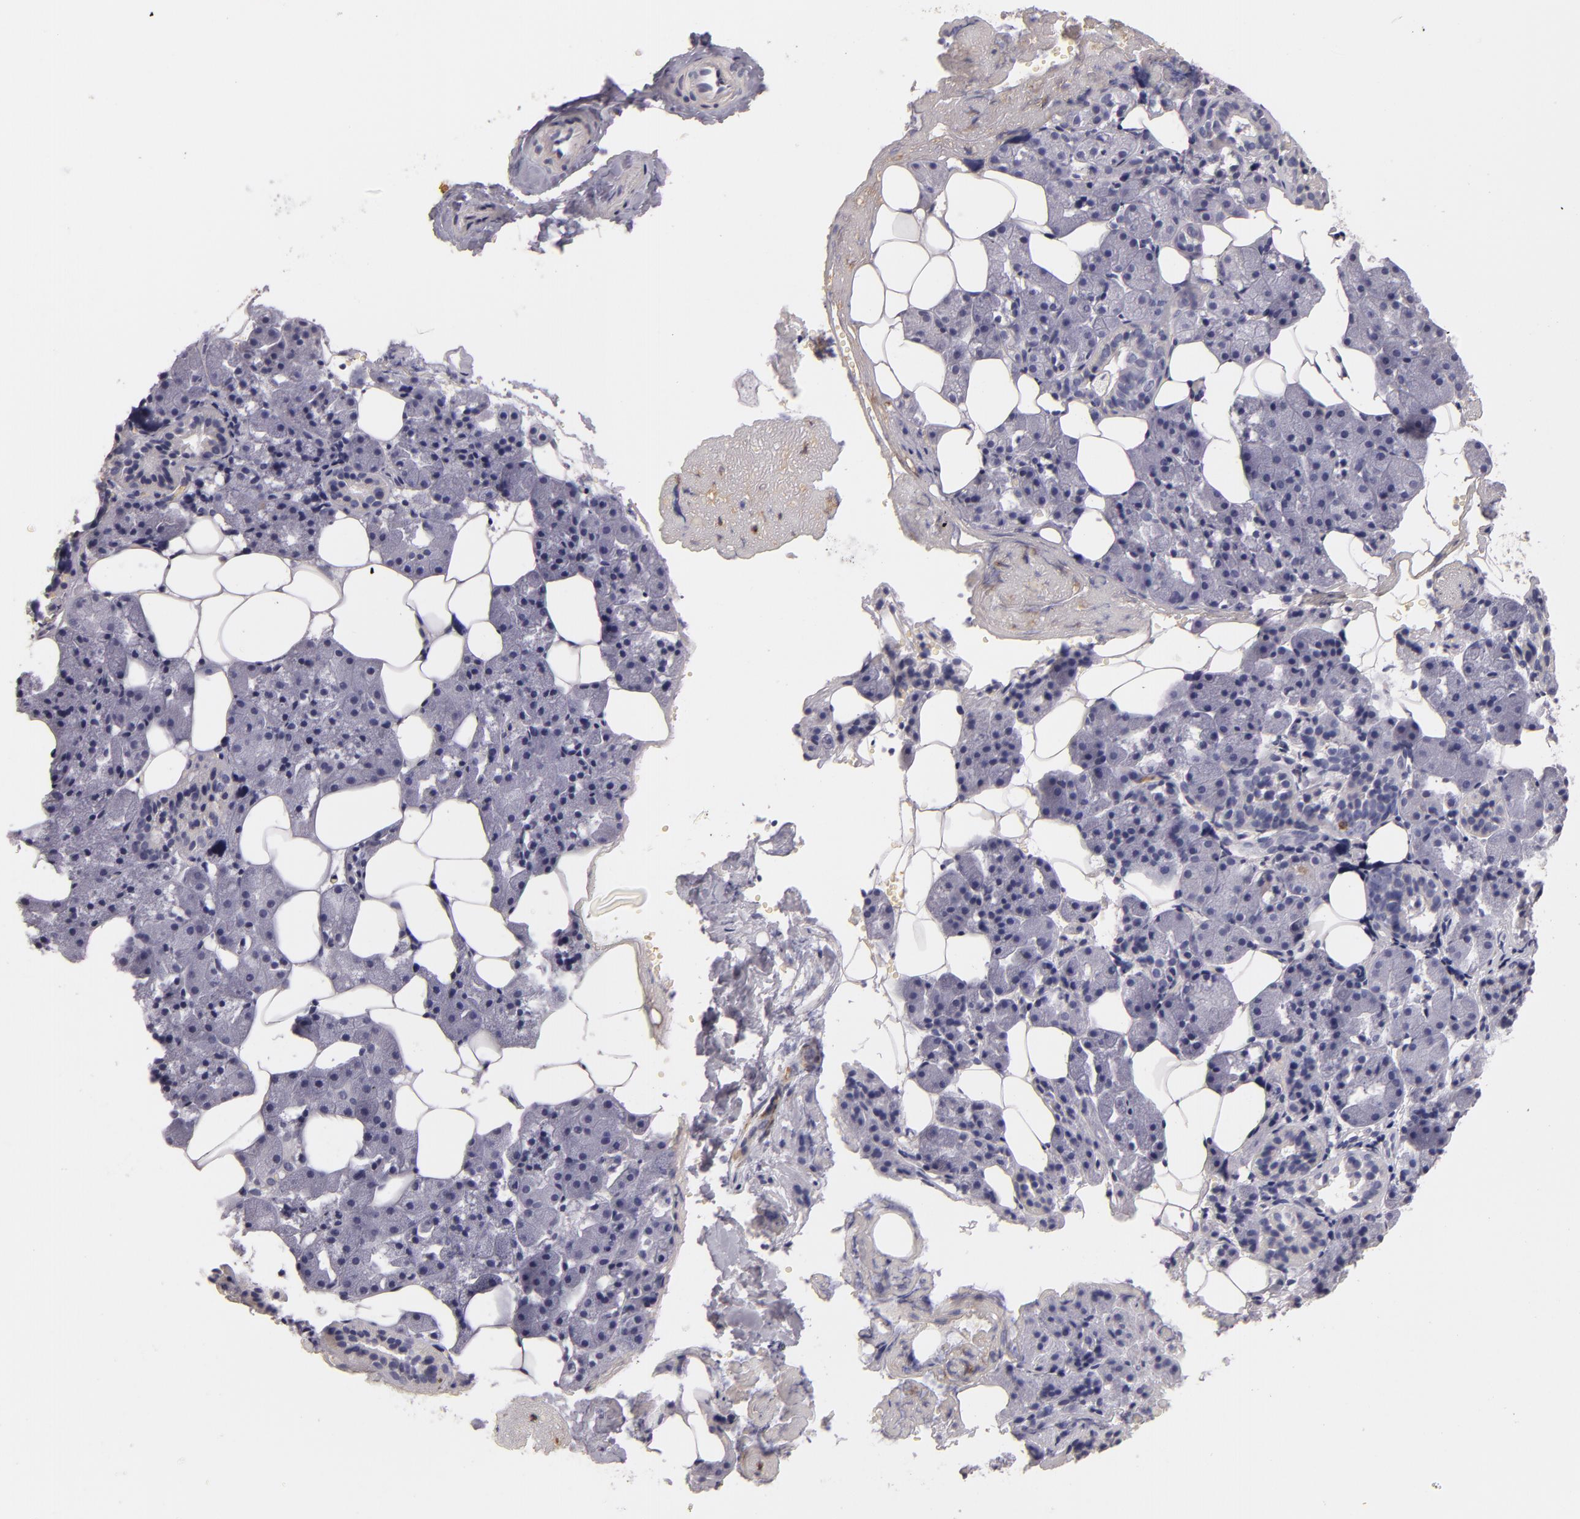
{"staining": {"intensity": "moderate", "quantity": "<25%", "location": "cytoplasmic/membranous"}, "tissue": "salivary gland", "cell_type": "Glandular cells", "image_type": "normal", "snomed": [{"axis": "morphology", "description": "Normal tissue, NOS"}, {"axis": "topography", "description": "Salivary gland"}], "caption": "A brown stain labels moderate cytoplasmic/membranous positivity of a protein in glandular cells of unremarkable salivary gland. (DAB = brown stain, brightfield microscopy at high magnification).", "gene": "TLR8", "patient": {"sex": "female", "age": 55}}